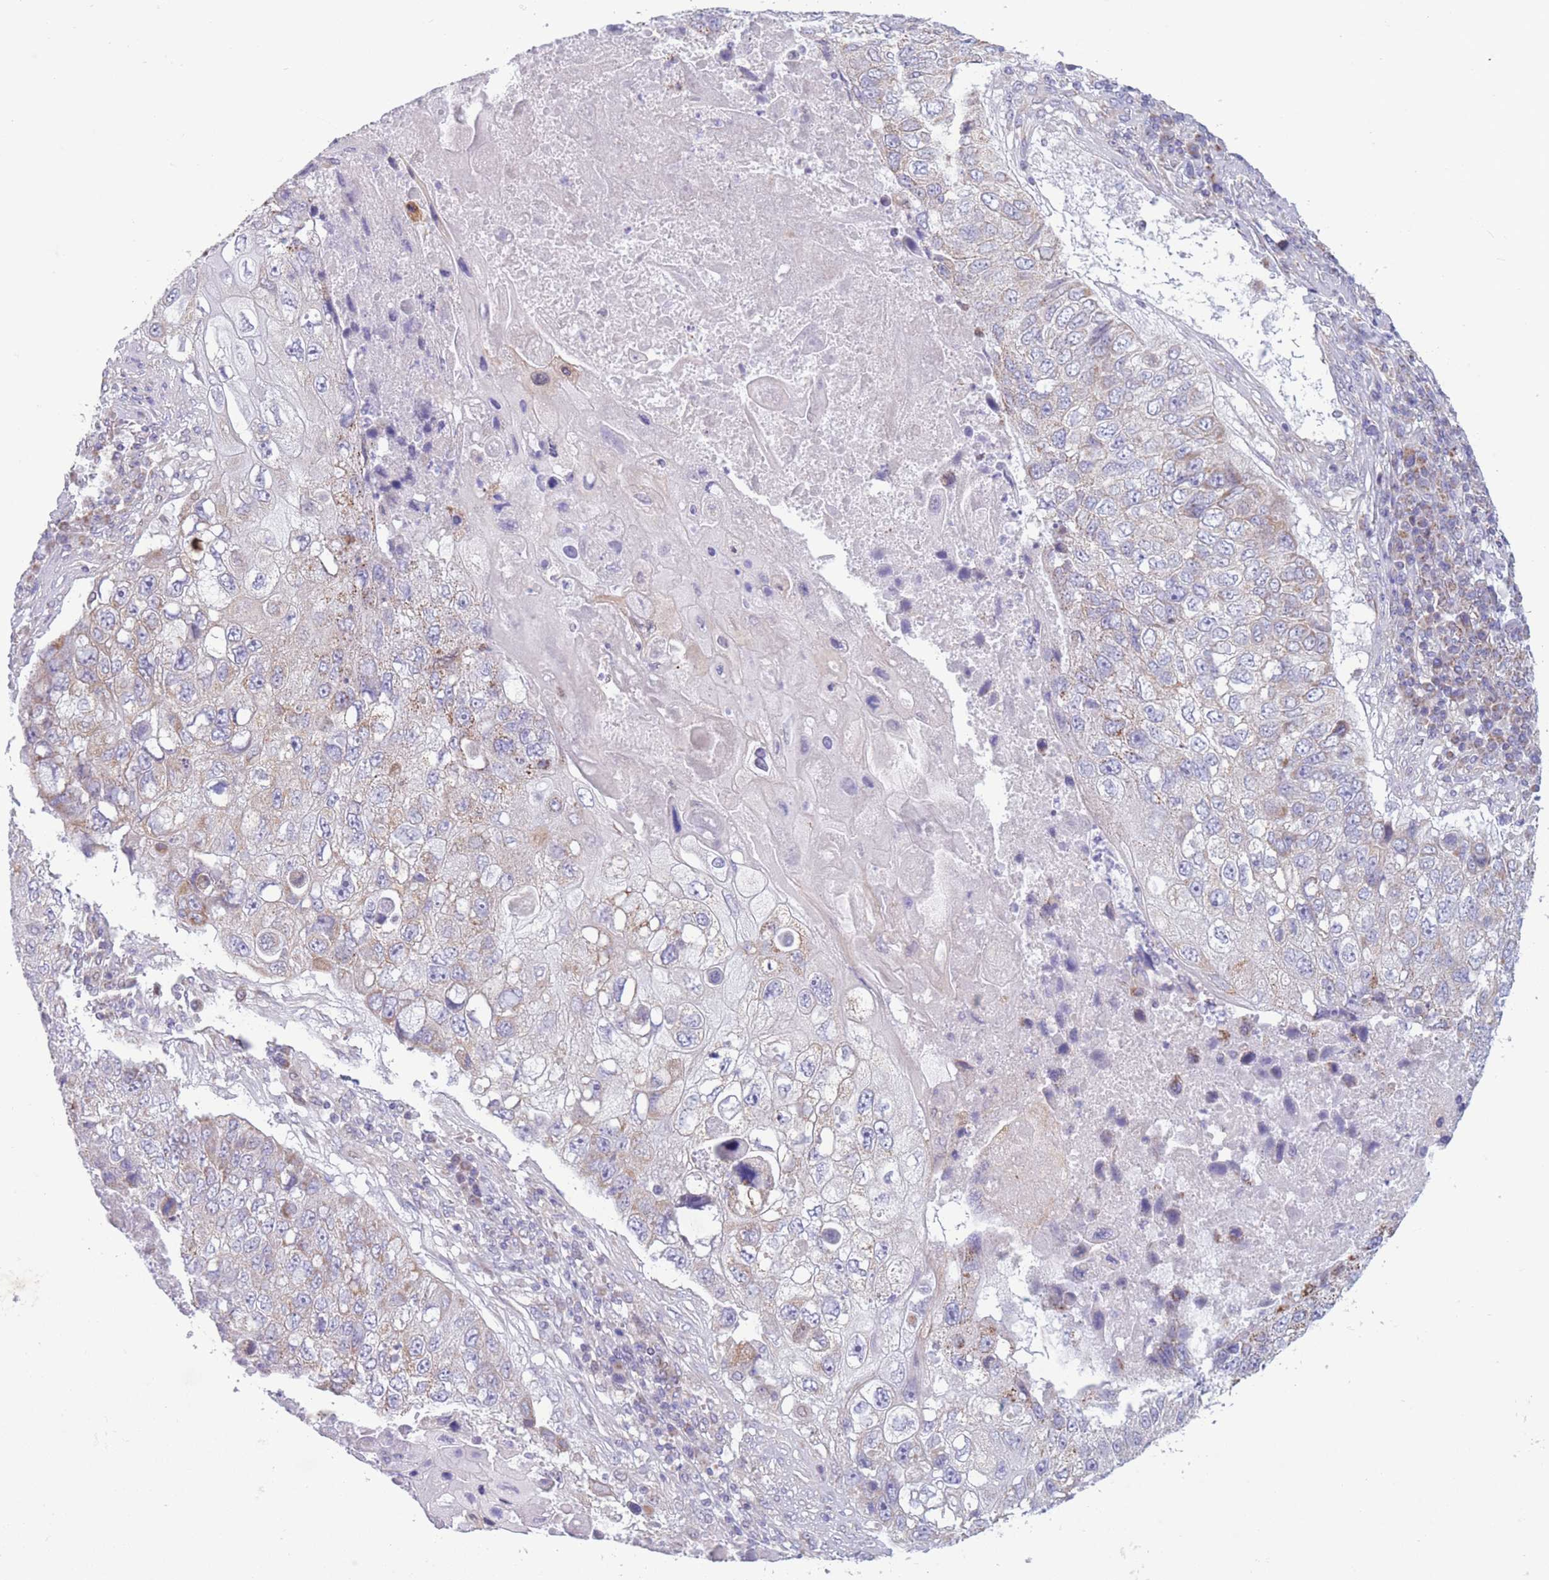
{"staining": {"intensity": "weak", "quantity": "<25%", "location": "cytoplasmic/membranous"}, "tissue": "lung cancer", "cell_type": "Tumor cells", "image_type": "cancer", "snomed": [{"axis": "morphology", "description": "Squamous cell carcinoma, NOS"}, {"axis": "topography", "description": "Lung"}], "caption": "The image shows no significant expression in tumor cells of lung cancer.", "gene": "PDHA1", "patient": {"sex": "male", "age": 61}}